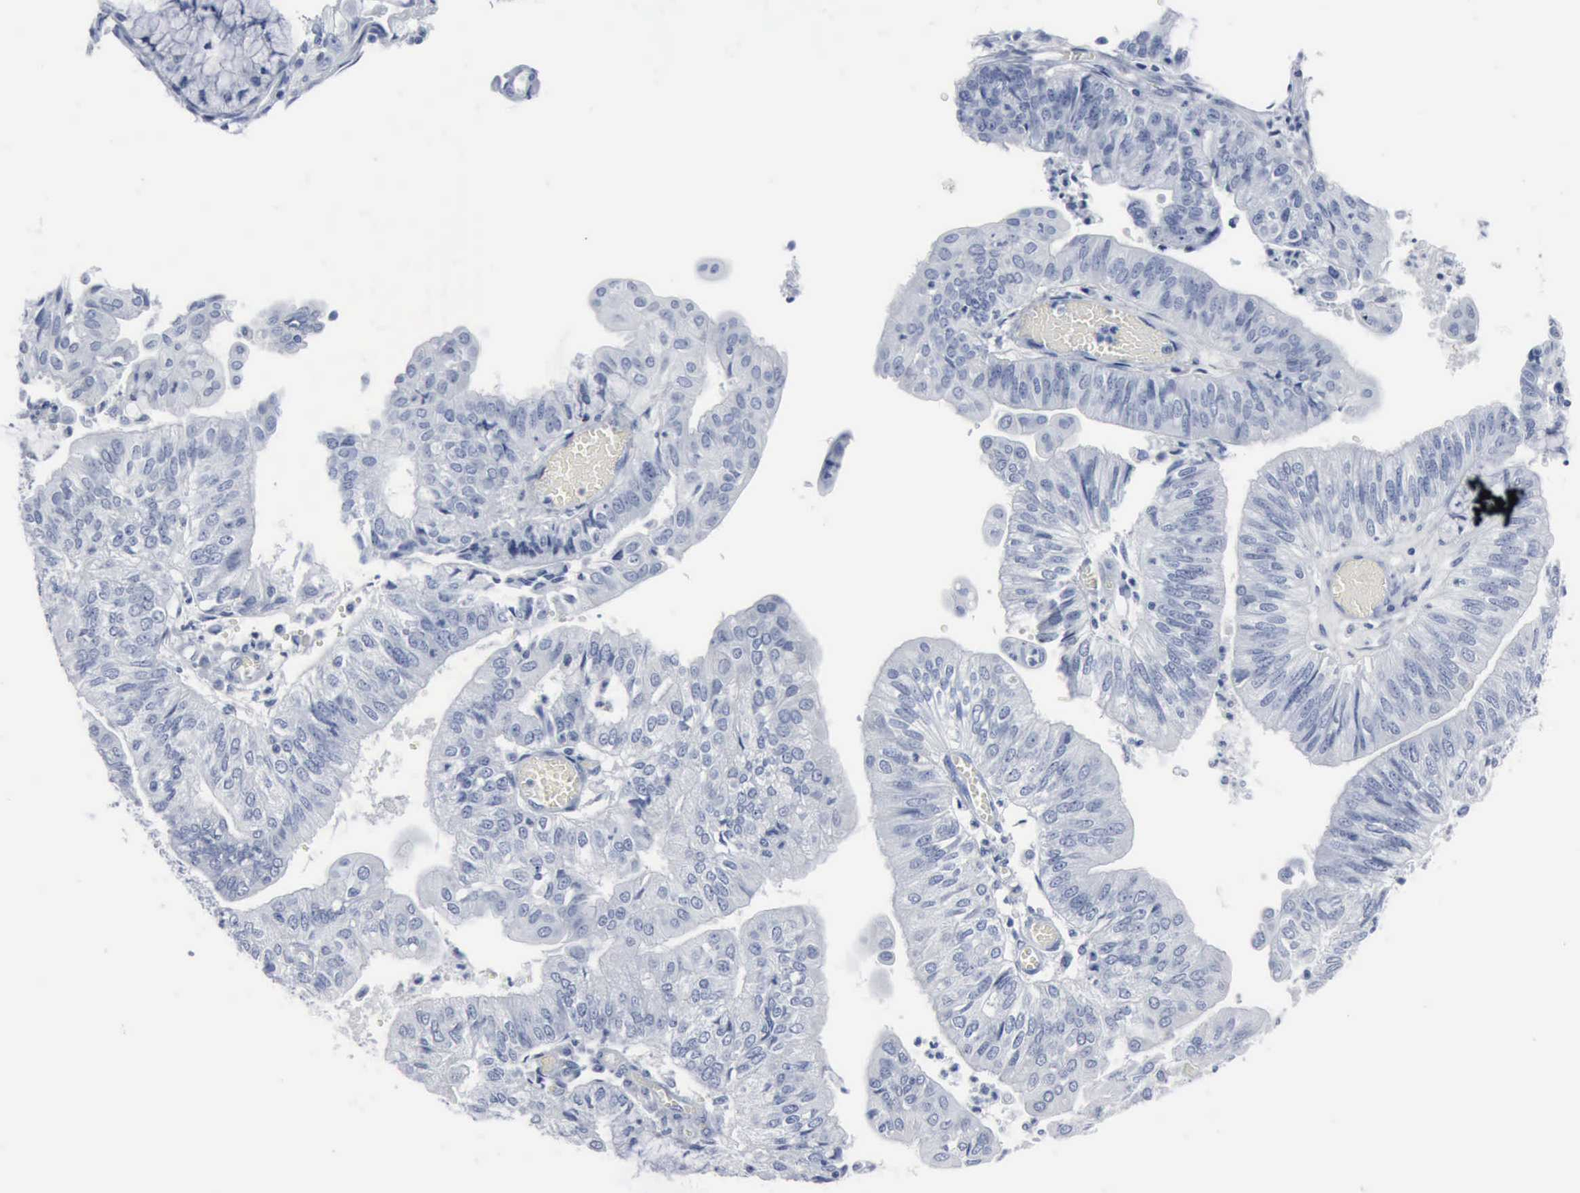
{"staining": {"intensity": "negative", "quantity": "none", "location": "none"}, "tissue": "endometrial cancer", "cell_type": "Tumor cells", "image_type": "cancer", "snomed": [{"axis": "morphology", "description": "Adenocarcinoma, NOS"}, {"axis": "topography", "description": "Endometrium"}], "caption": "A high-resolution photomicrograph shows immunohistochemistry staining of endometrial adenocarcinoma, which shows no significant positivity in tumor cells.", "gene": "DMD", "patient": {"sex": "female", "age": 59}}